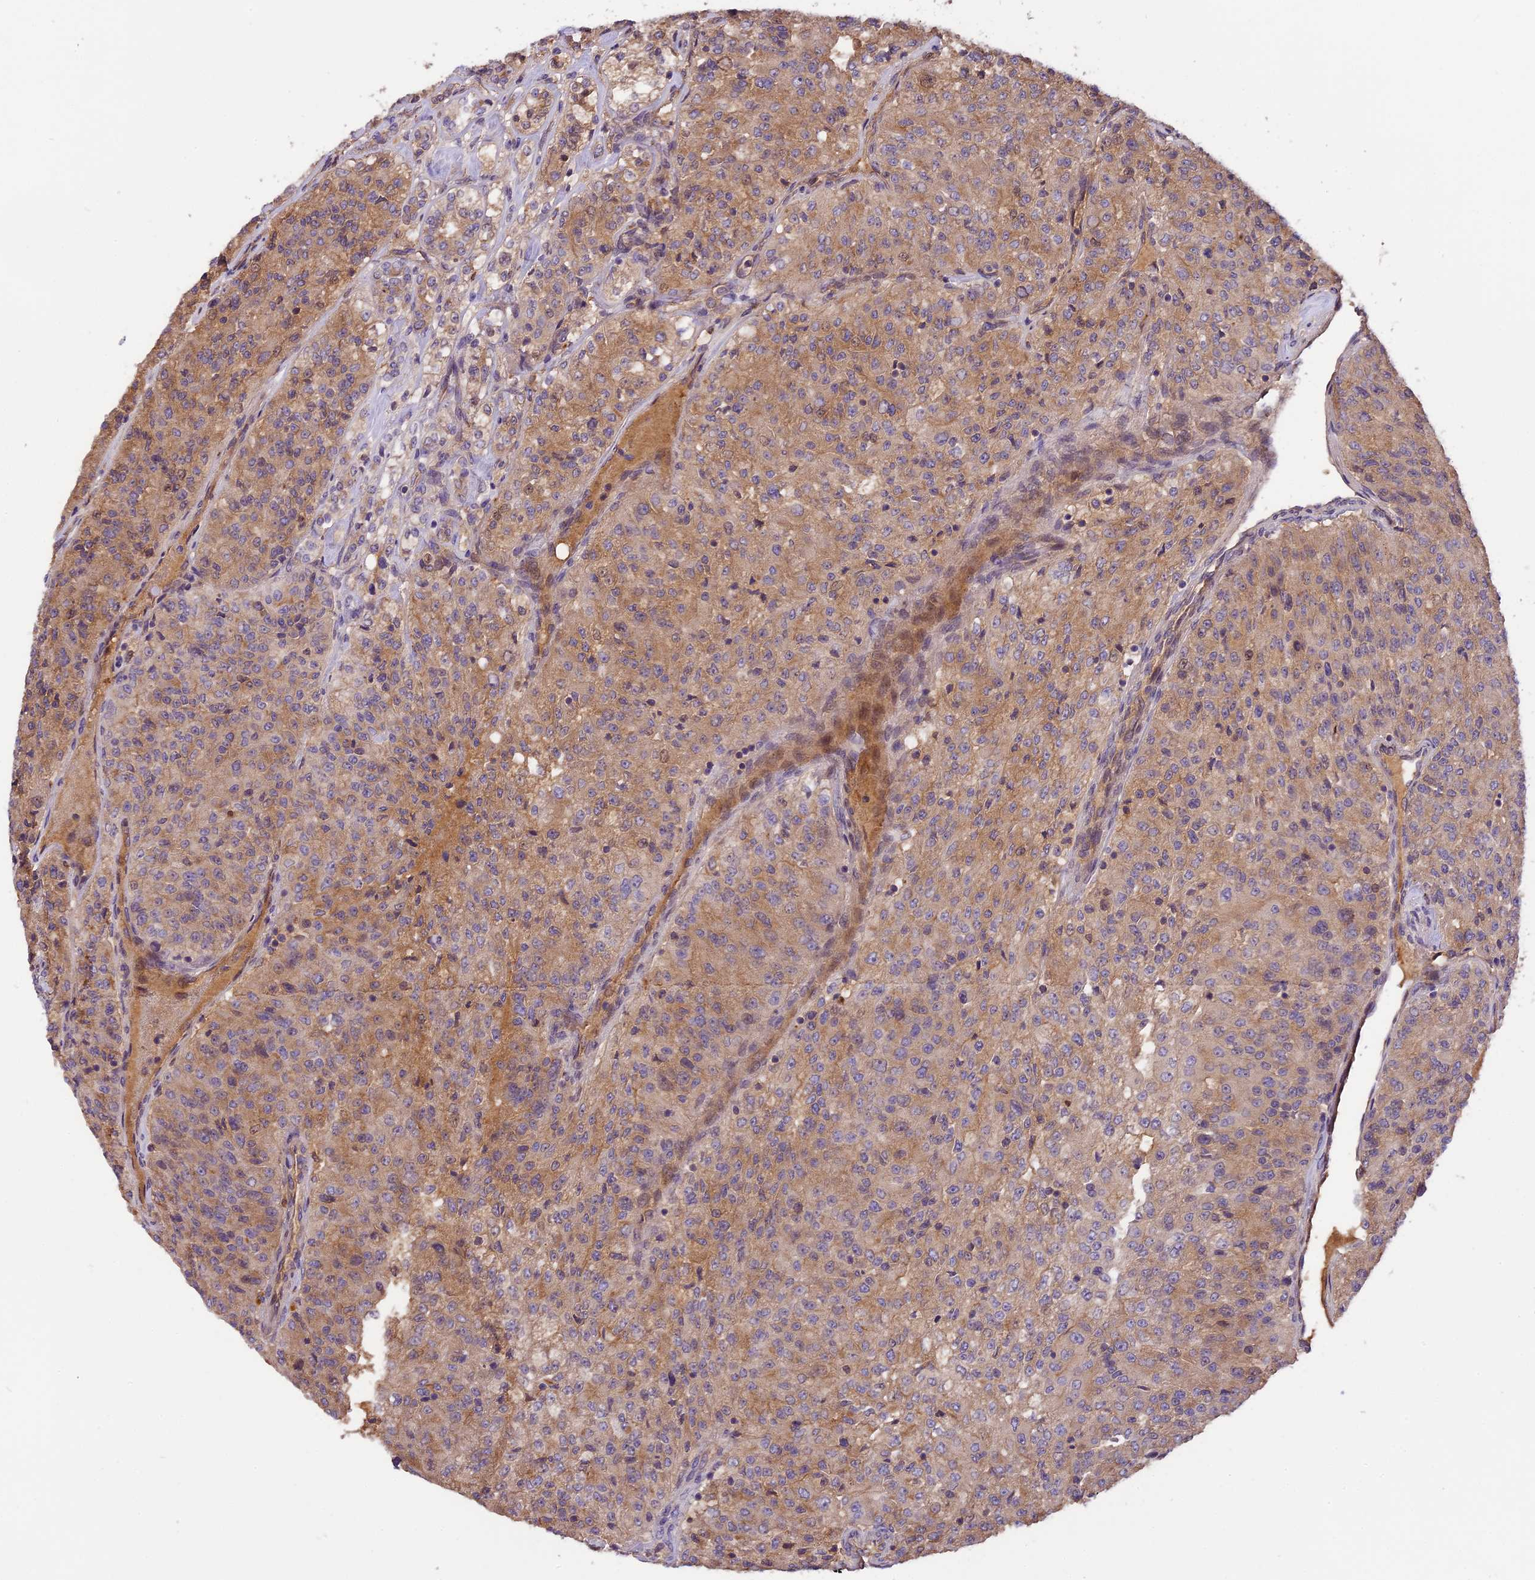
{"staining": {"intensity": "moderate", "quantity": ">75%", "location": "cytoplasmic/membranous"}, "tissue": "renal cancer", "cell_type": "Tumor cells", "image_type": "cancer", "snomed": [{"axis": "morphology", "description": "Adenocarcinoma, NOS"}, {"axis": "topography", "description": "Kidney"}], "caption": "Immunohistochemistry (IHC) staining of renal cancer, which displays medium levels of moderate cytoplasmic/membranous expression in approximately >75% of tumor cells indicating moderate cytoplasmic/membranous protein staining. The staining was performed using DAB (brown) for protein detection and nuclei were counterstained in hematoxylin (blue).", "gene": "SETD6", "patient": {"sex": "female", "age": 63}}